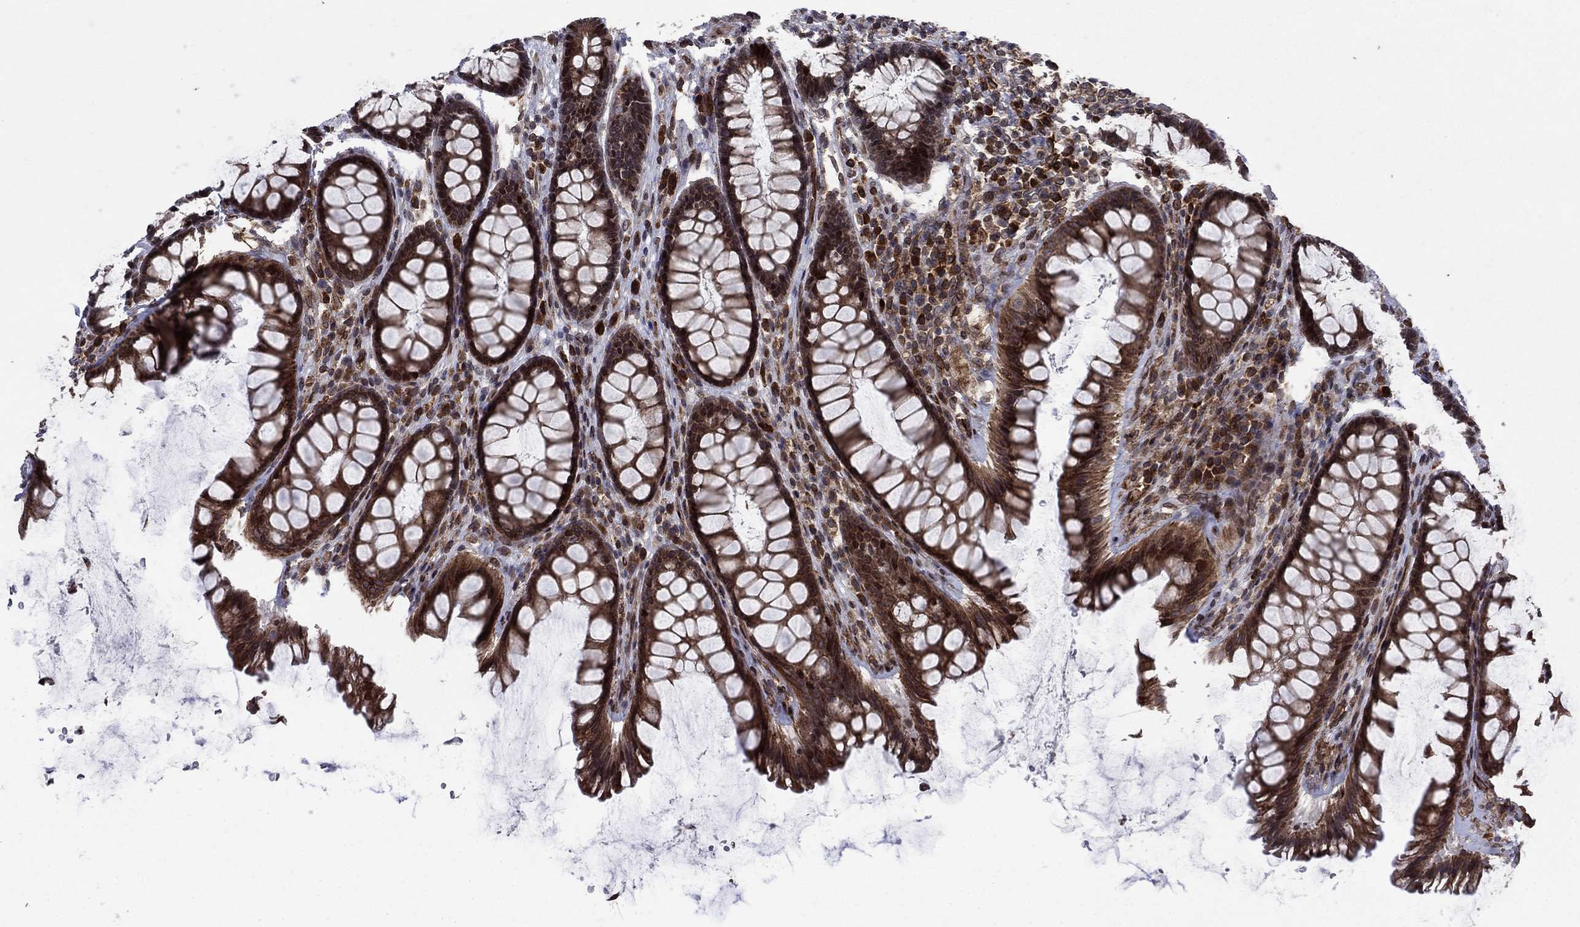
{"staining": {"intensity": "strong", "quantity": ">75%", "location": "cytoplasmic/membranous"}, "tissue": "rectum", "cell_type": "Glandular cells", "image_type": "normal", "snomed": [{"axis": "morphology", "description": "Normal tissue, NOS"}, {"axis": "topography", "description": "Rectum"}], "caption": "Protein staining demonstrates strong cytoplasmic/membranous positivity in about >75% of glandular cells in benign rectum.", "gene": "DHRS7", "patient": {"sex": "male", "age": 72}}